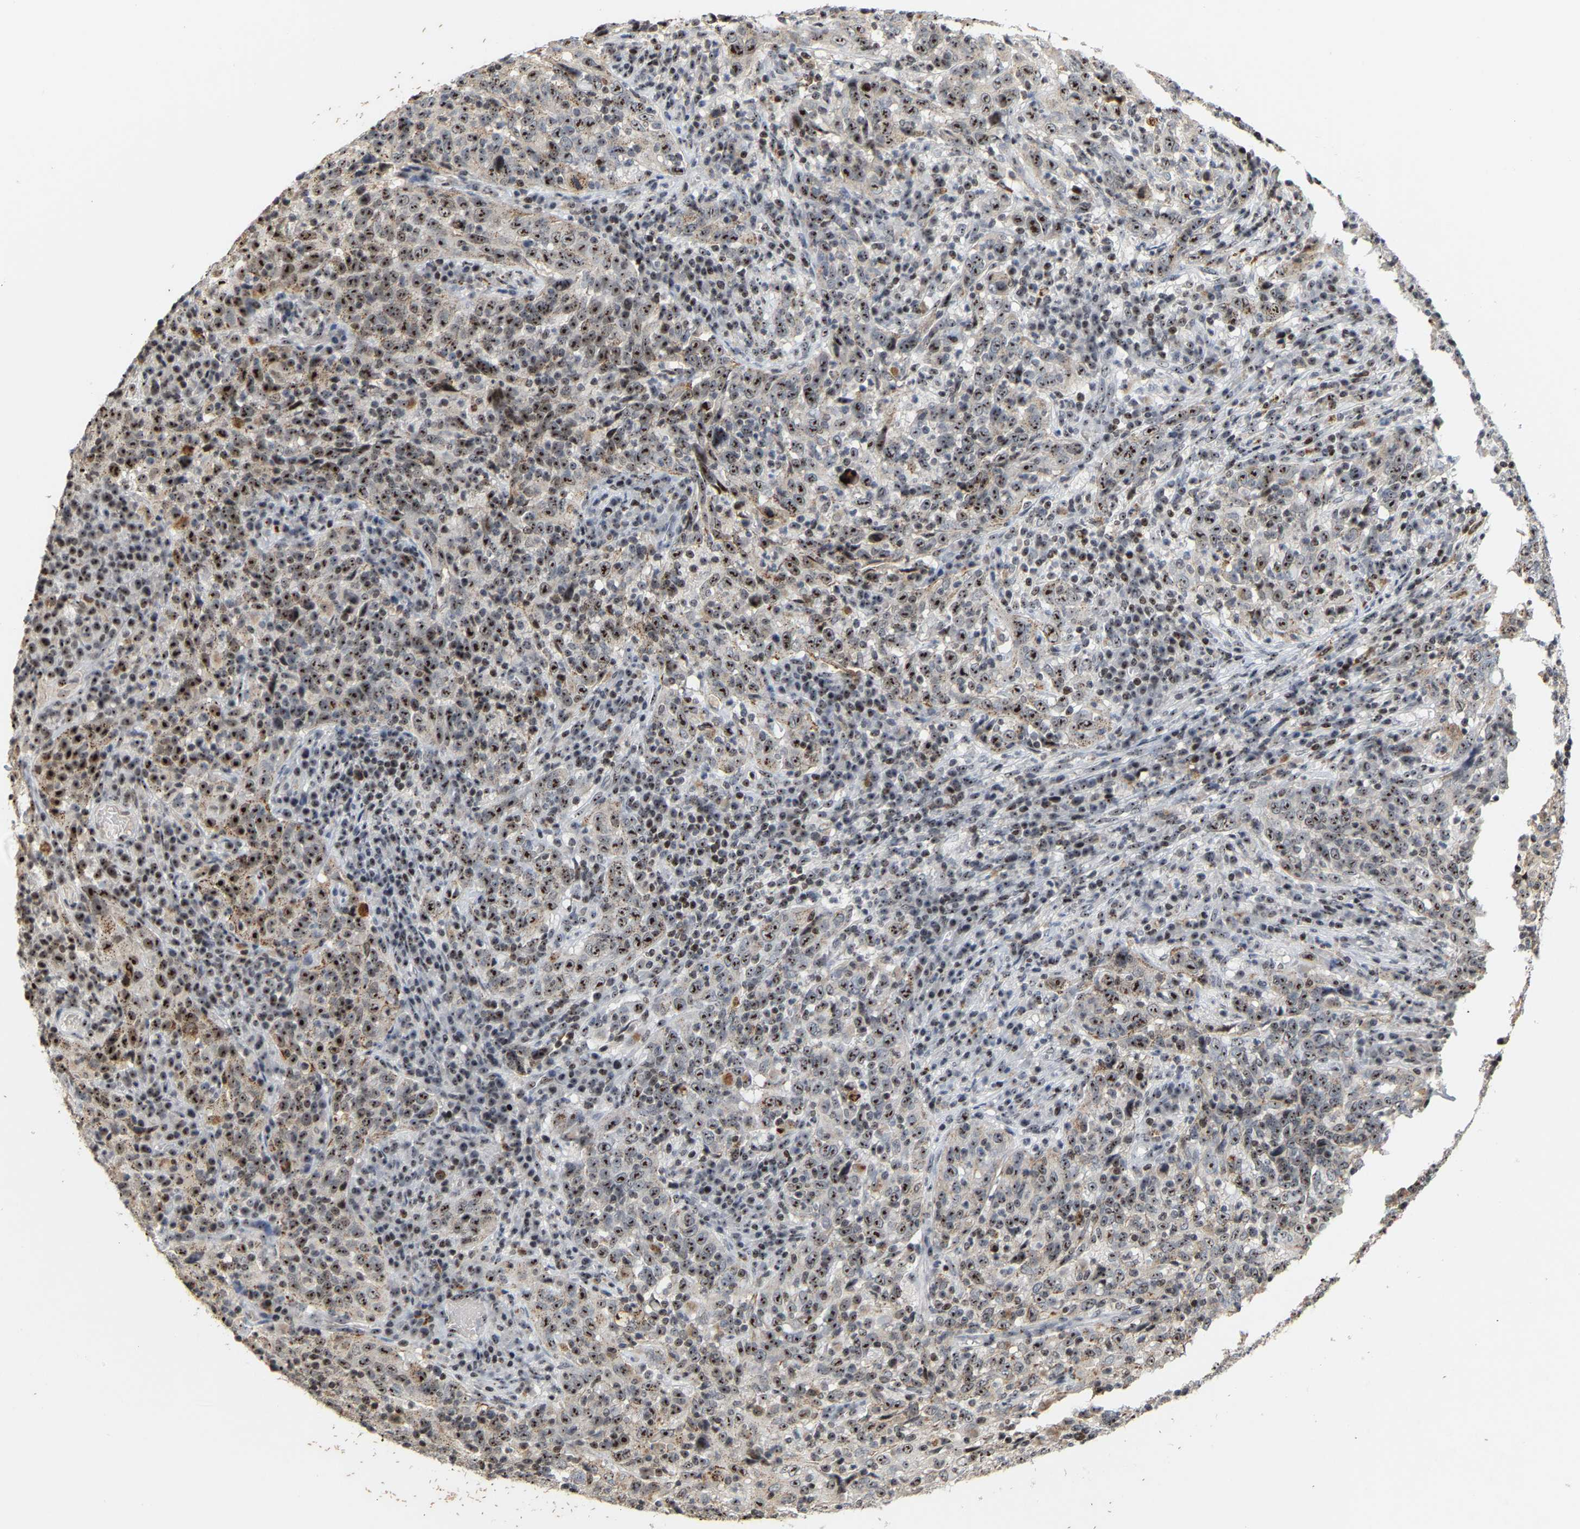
{"staining": {"intensity": "strong", "quantity": ">75%", "location": "nuclear"}, "tissue": "cervical cancer", "cell_type": "Tumor cells", "image_type": "cancer", "snomed": [{"axis": "morphology", "description": "Squamous cell carcinoma, NOS"}, {"axis": "topography", "description": "Cervix"}], "caption": "Strong nuclear positivity is seen in about >75% of tumor cells in cervical squamous cell carcinoma. (Stains: DAB in brown, nuclei in blue, Microscopy: brightfield microscopy at high magnification).", "gene": "NOP58", "patient": {"sex": "female", "age": 46}}